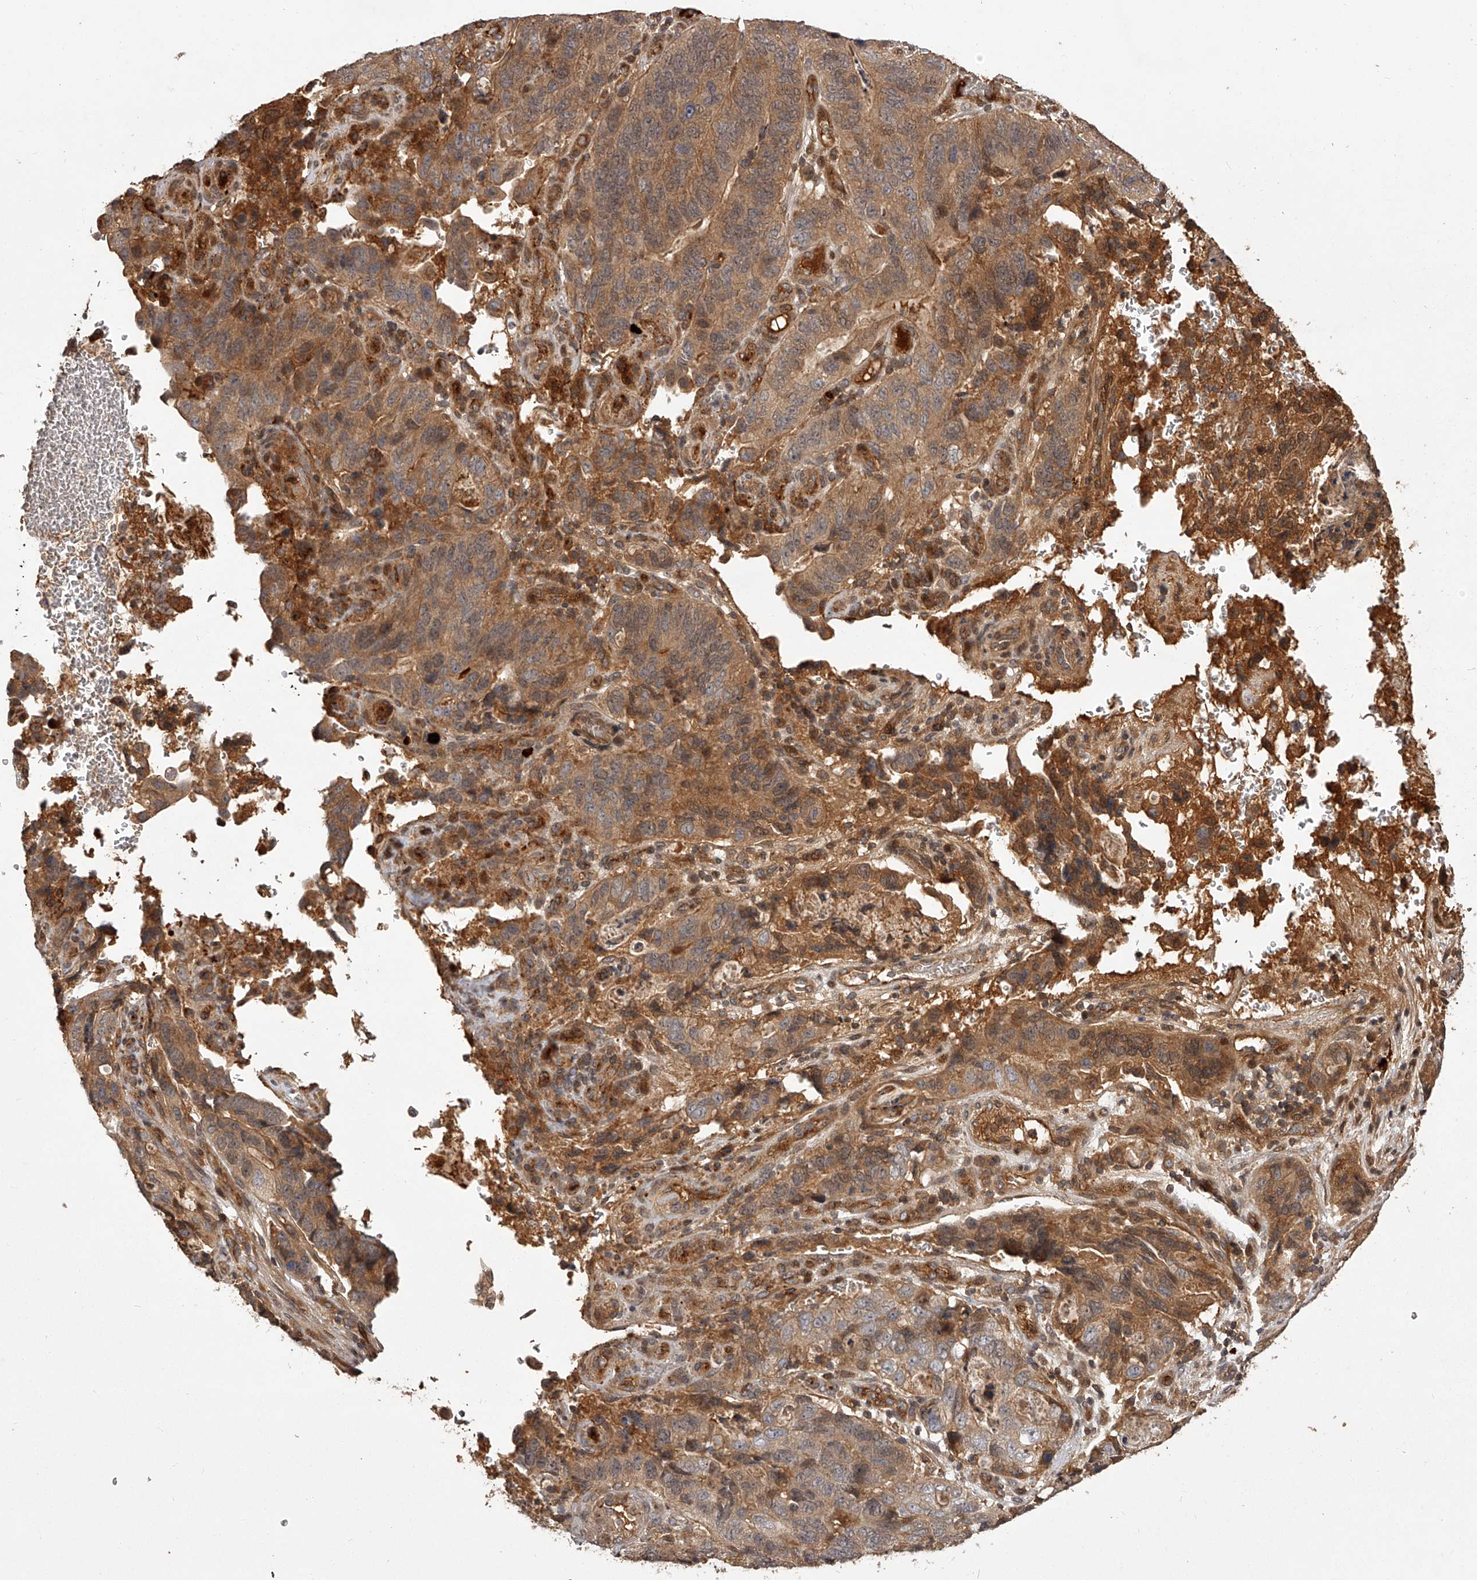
{"staining": {"intensity": "moderate", "quantity": ">75%", "location": "cytoplasmic/membranous"}, "tissue": "stomach cancer", "cell_type": "Tumor cells", "image_type": "cancer", "snomed": [{"axis": "morphology", "description": "Normal tissue, NOS"}, {"axis": "morphology", "description": "Adenocarcinoma, NOS"}, {"axis": "topography", "description": "Stomach"}], "caption": "This is a histology image of immunohistochemistry (IHC) staining of stomach adenocarcinoma, which shows moderate staining in the cytoplasmic/membranous of tumor cells.", "gene": "CRYZL1", "patient": {"sex": "female", "age": 89}}